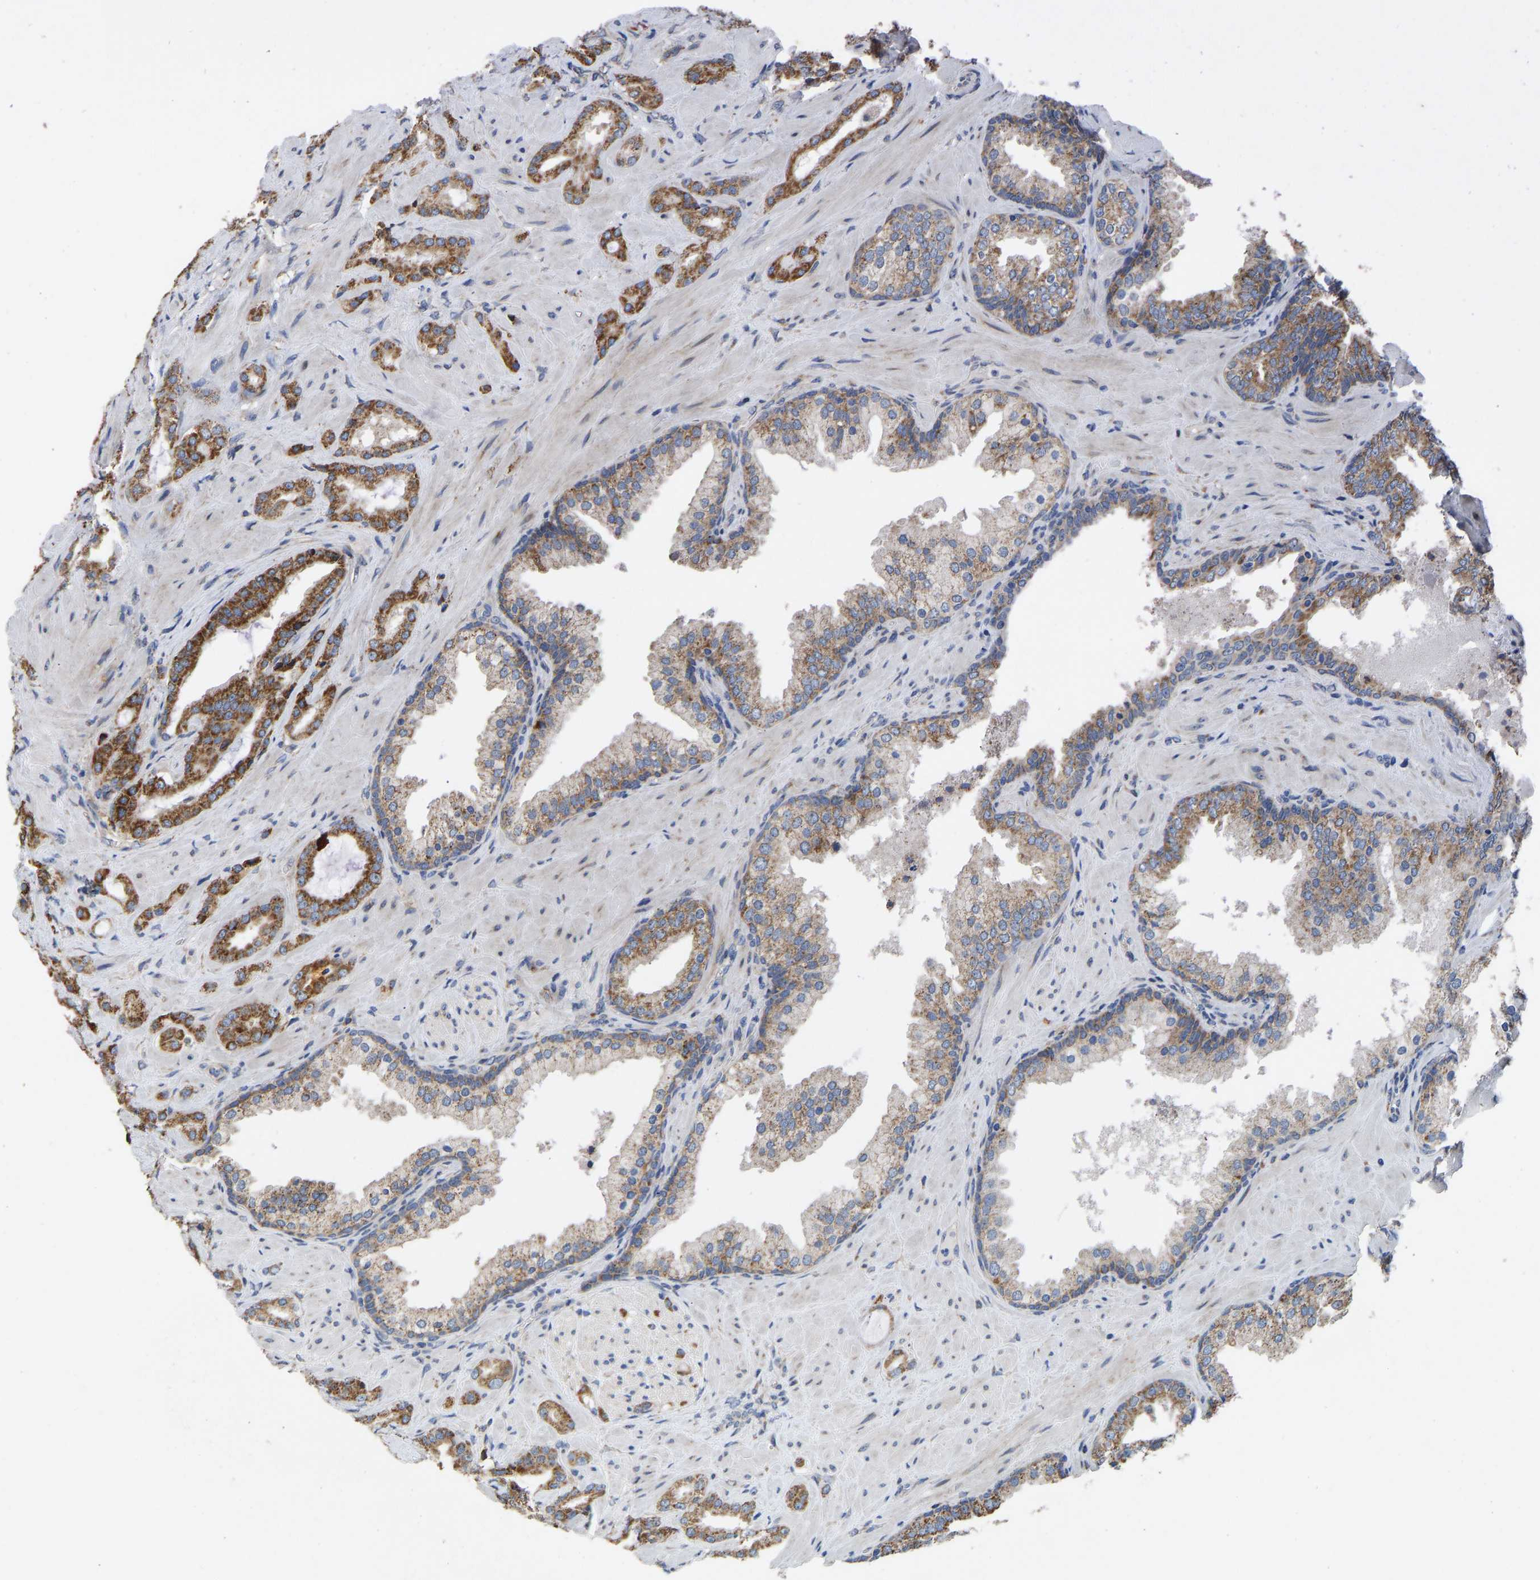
{"staining": {"intensity": "strong", "quantity": ">75%", "location": "cytoplasmic/membranous"}, "tissue": "prostate cancer", "cell_type": "Tumor cells", "image_type": "cancer", "snomed": [{"axis": "morphology", "description": "Adenocarcinoma, High grade"}, {"axis": "topography", "description": "Prostate"}], "caption": "Immunohistochemistry of human adenocarcinoma (high-grade) (prostate) demonstrates high levels of strong cytoplasmic/membranous staining in about >75% of tumor cells.", "gene": "TMEM150A", "patient": {"sex": "male", "age": 64}}